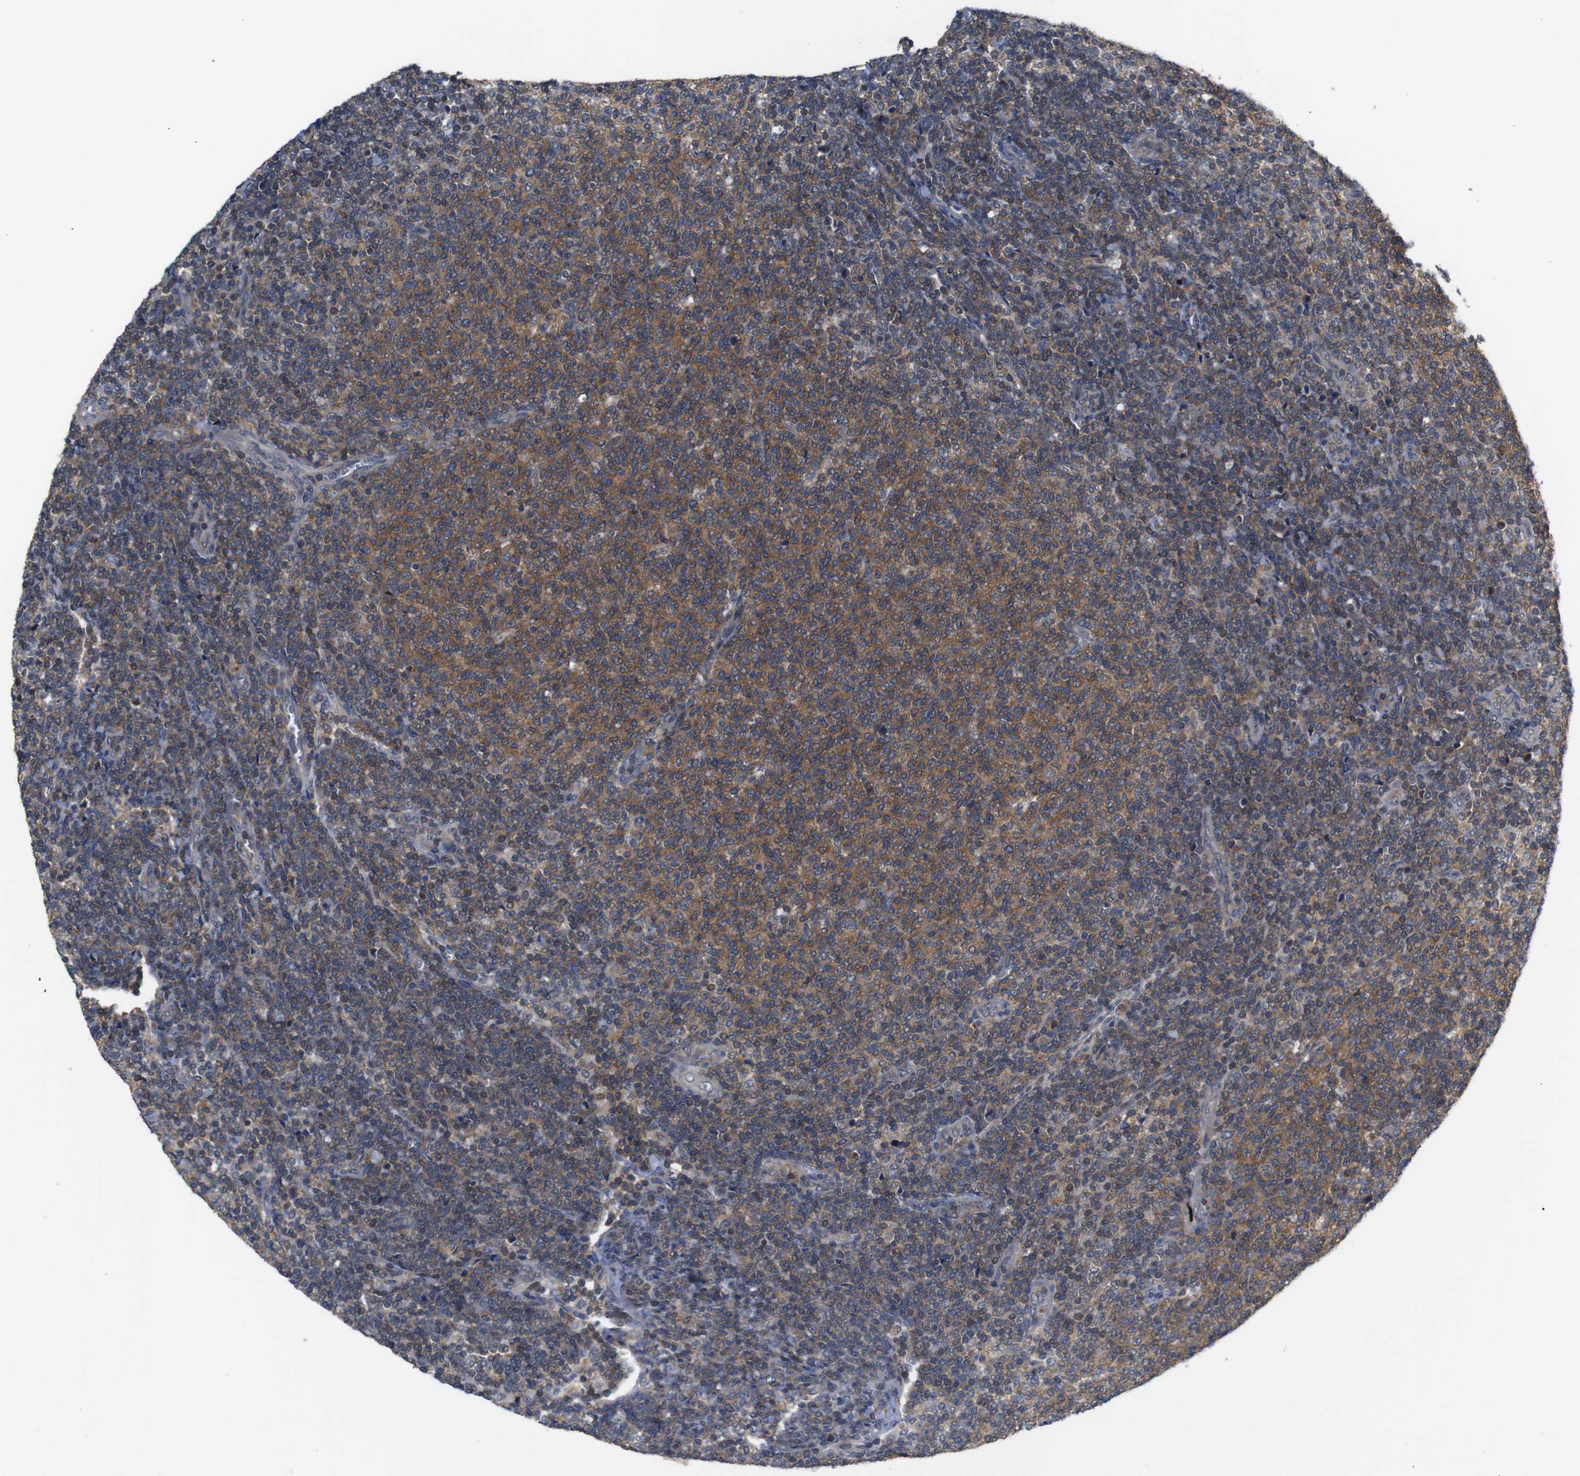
{"staining": {"intensity": "moderate", "quantity": ">75%", "location": "cytoplasmic/membranous"}, "tissue": "lymphoma", "cell_type": "Tumor cells", "image_type": "cancer", "snomed": [{"axis": "morphology", "description": "Malignant lymphoma, non-Hodgkin's type, Low grade"}, {"axis": "topography", "description": "Lymph node"}], "caption": "This histopathology image displays immunohistochemistry (IHC) staining of lymphoma, with medium moderate cytoplasmic/membranous expression in approximately >75% of tumor cells.", "gene": "BRWD3", "patient": {"sex": "male", "age": 66}}